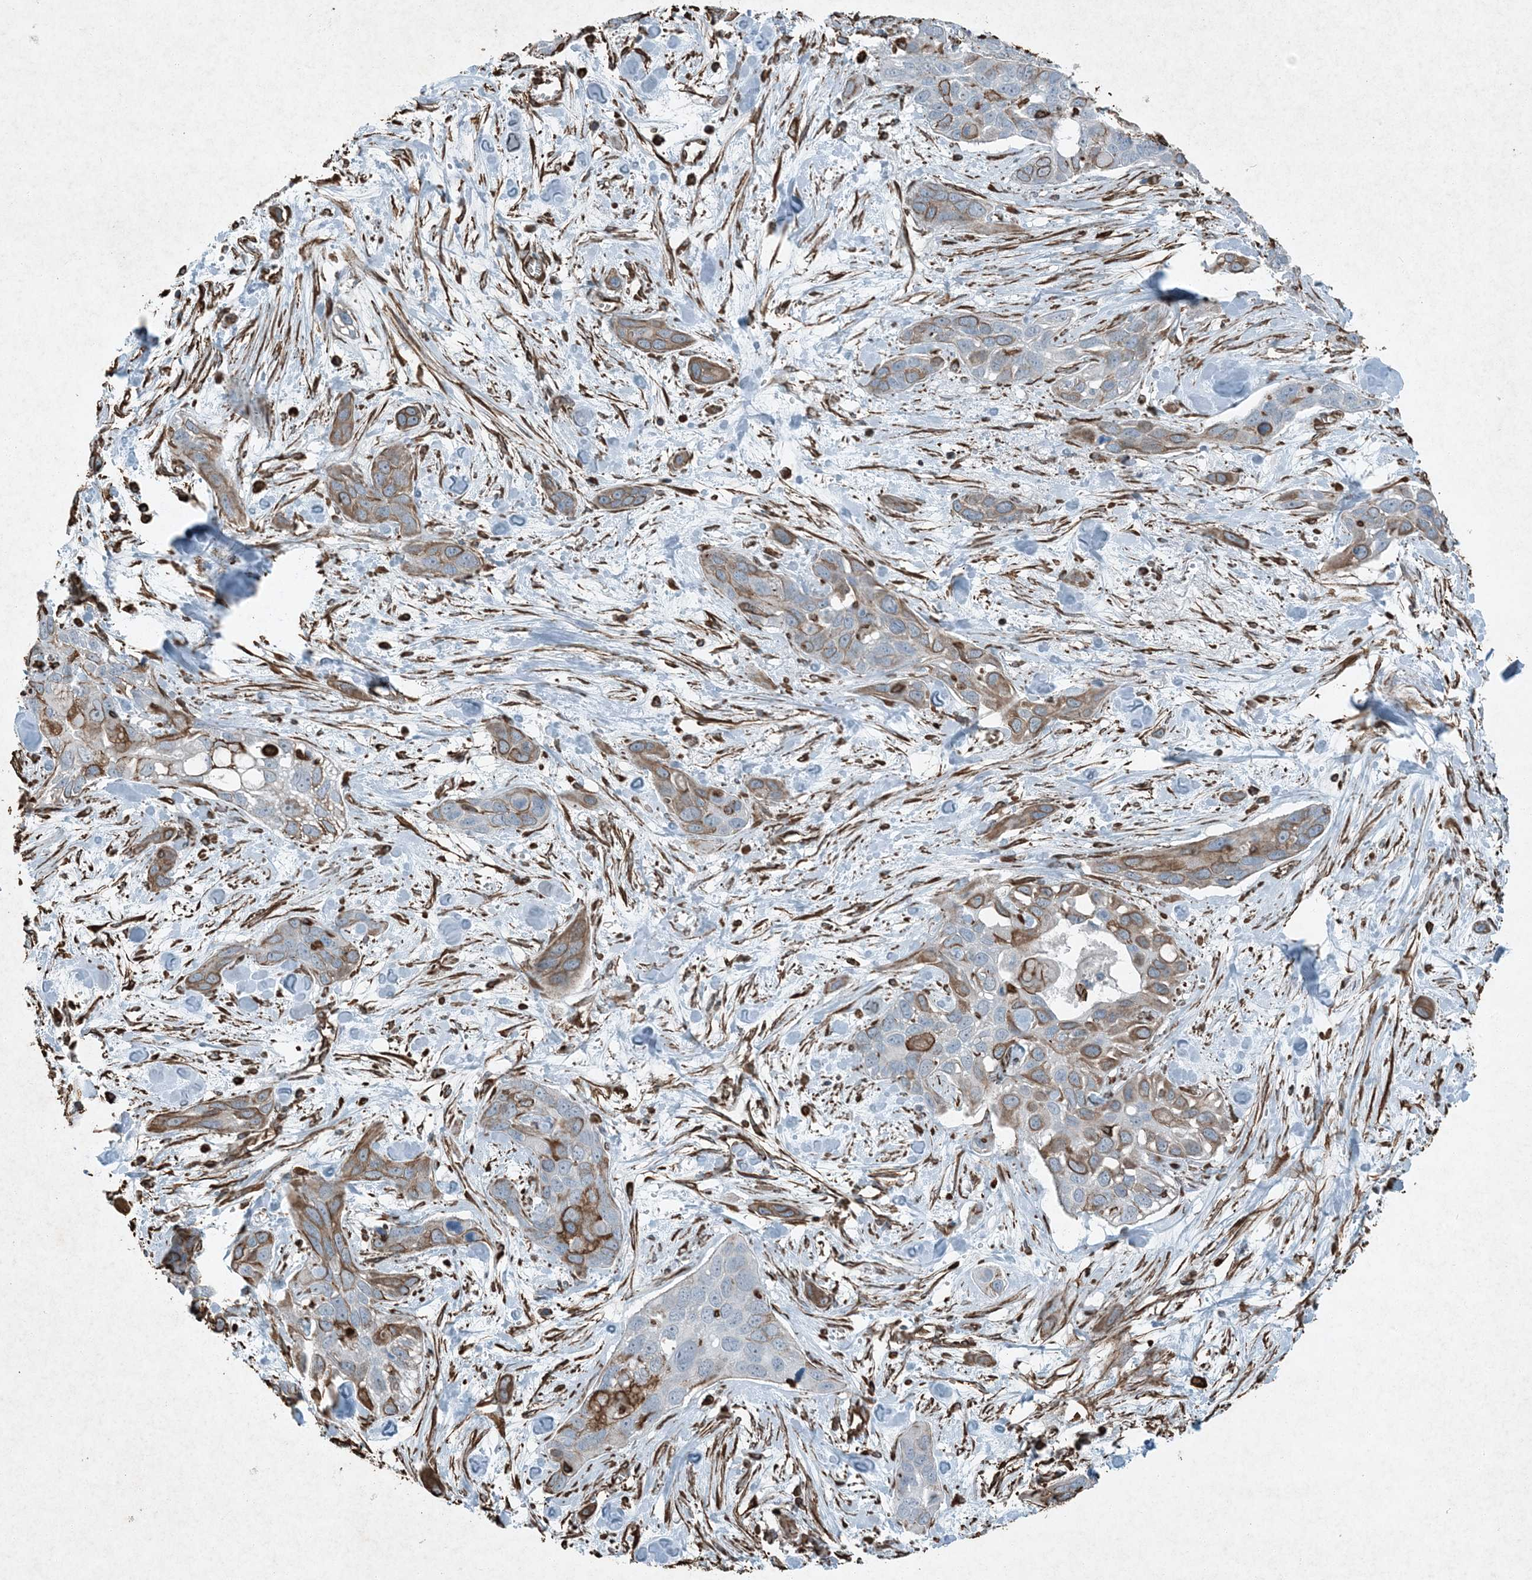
{"staining": {"intensity": "moderate", "quantity": "25%-75%", "location": "cytoplasmic/membranous"}, "tissue": "pancreatic cancer", "cell_type": "Tumor cells", "image_type": "cancer", "snomed": [{"axis": "morphology", "description": "Adenocarcinoma, NOS"}, {"axis": "topography", "description": "Pancreas"}], "caption": "An image of pancreatic adenocarcinoma stained for a protein shows moderate cytoplasmic/membranous brown staining in tumor cells.", "gene": "RYK", "patient": {"sex": "female", "age": 60}}